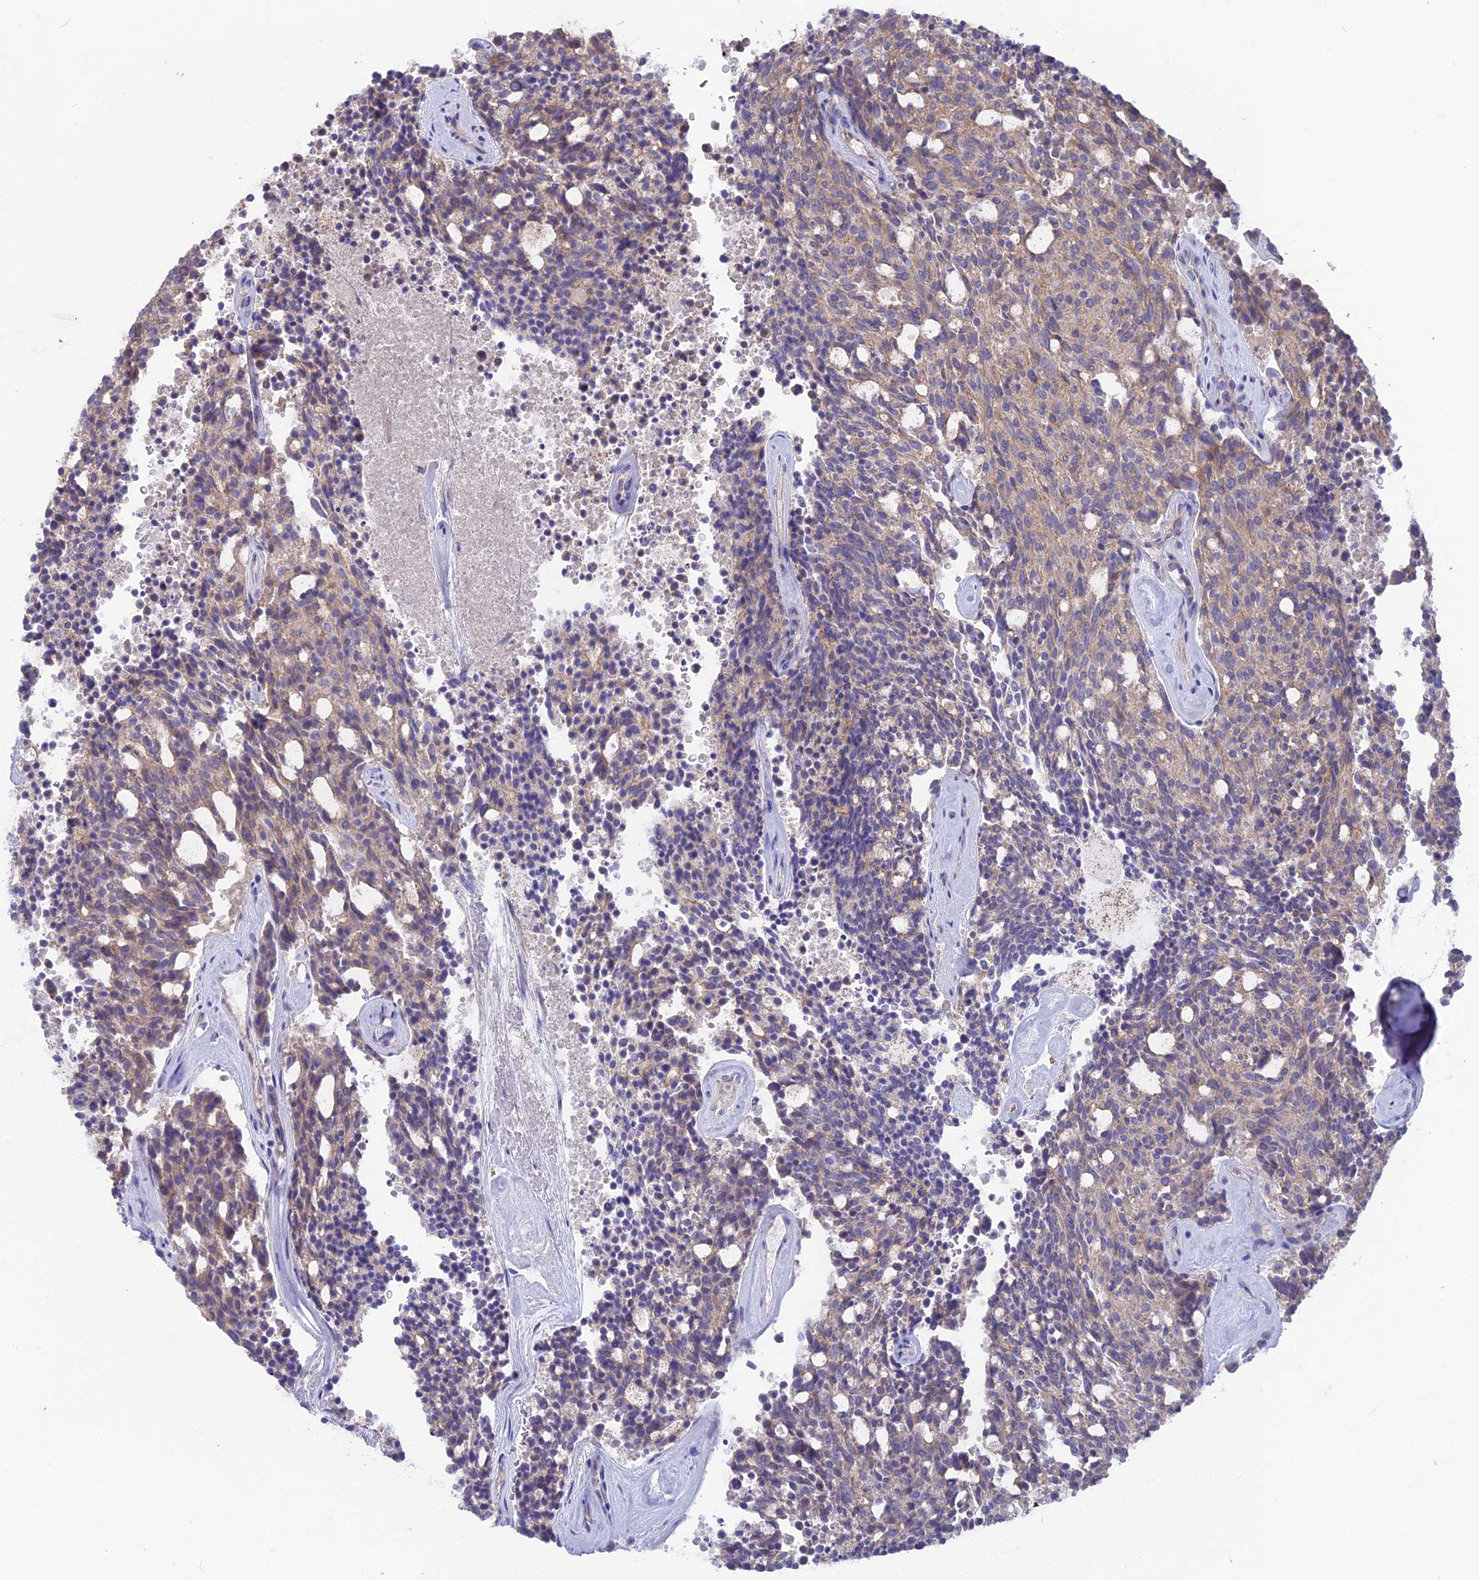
{"staining": {"intensity": "weak", "quantity": "25%-75%", "location": "cytoplasmic/membranous"}, "tissue": "carcinoid", "cell_type": "Tumor cells", "image_type": "cancer", "snomed": [{"axis": "morphology", "description": "Carcinoid, malignant, NOS"}, {"axis": "topography", "description": "Pancreas"}], "caption": "Immunohistochemistry photomicrograph of human carcinoid stained for a protein (brown), which shows low levels of weak cytoplasmic/membranous positivity in approximately 25%-75% of tumor cells.", "gene": "PZP", "patient": {"sex": "female", "age": 54}}